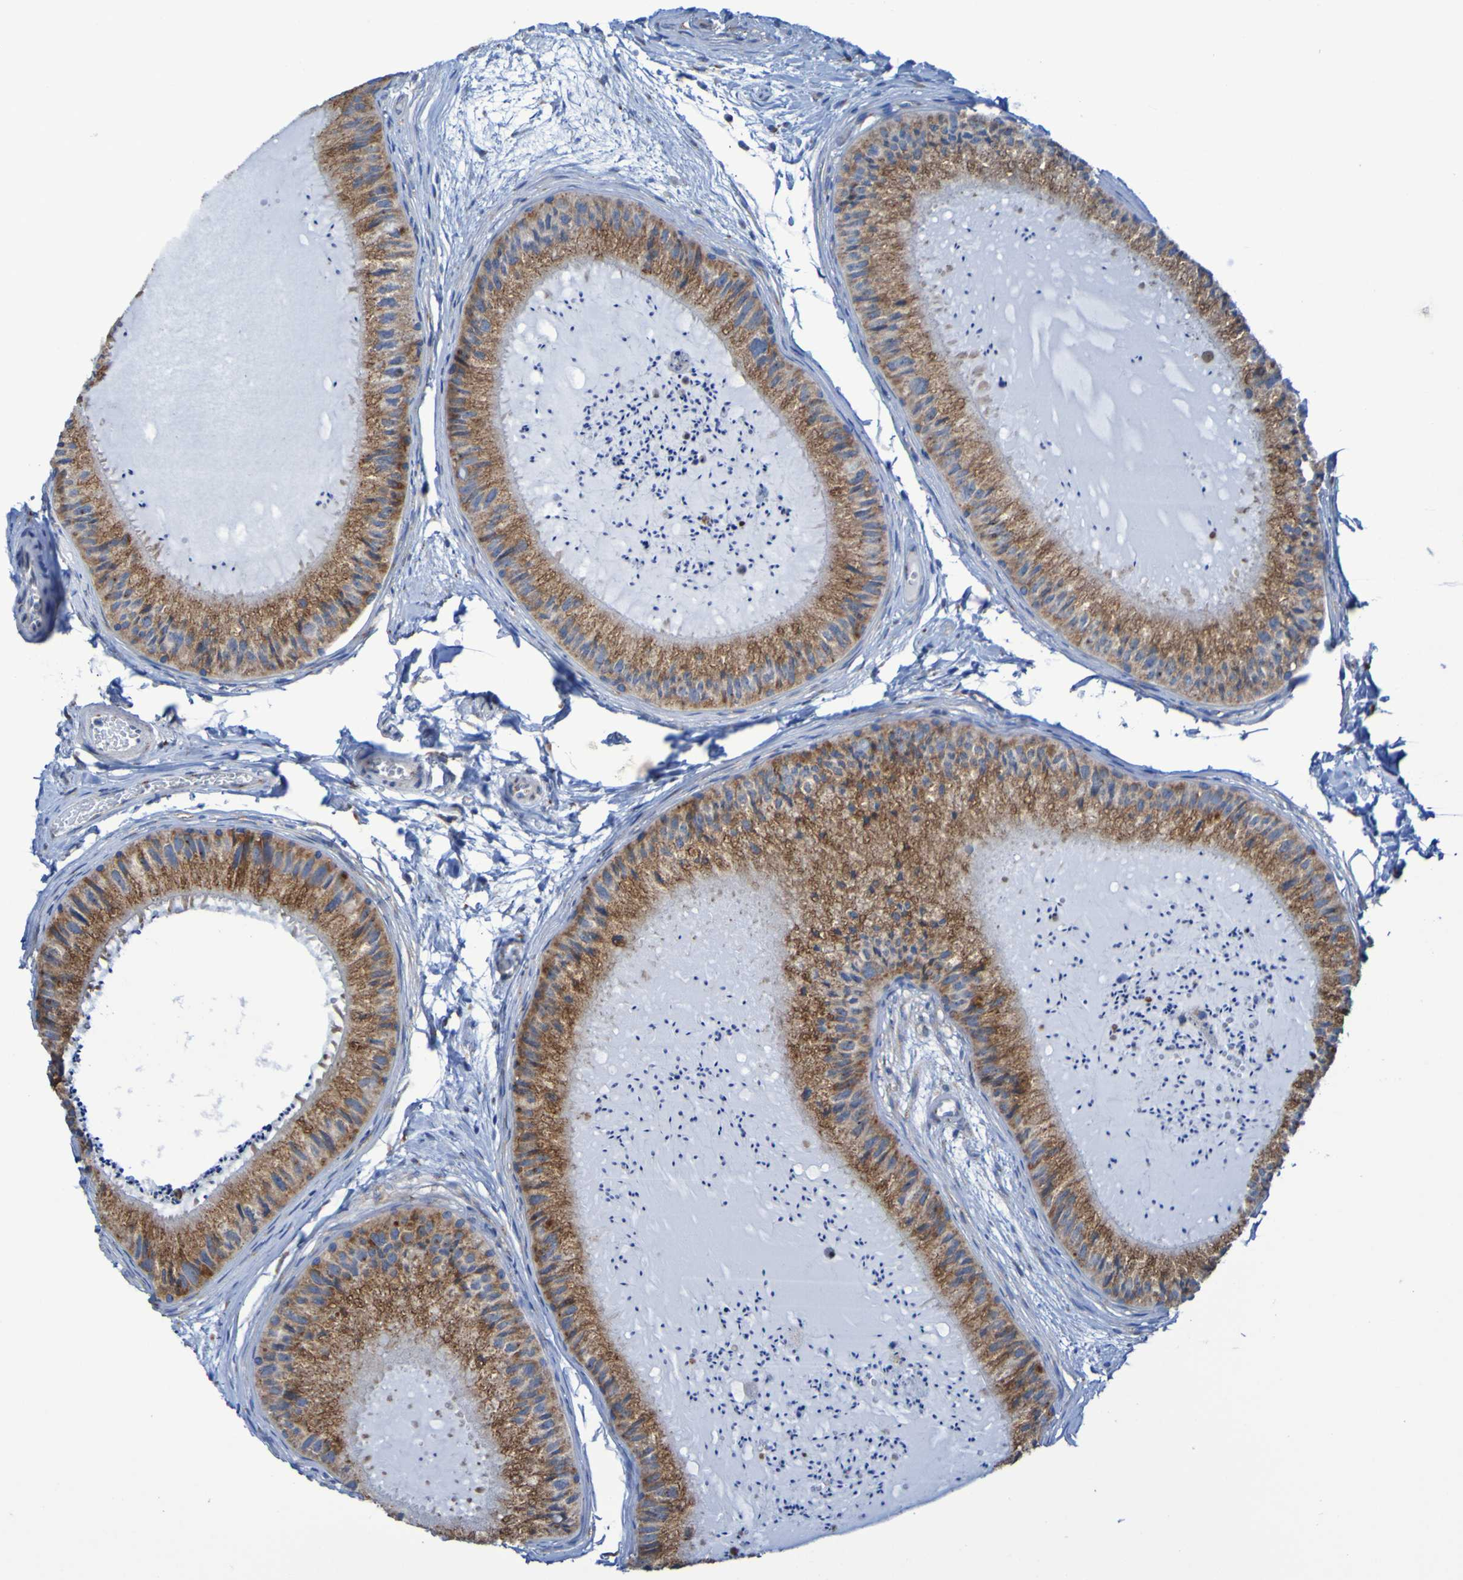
{"staining": {"intensity": "strong", "quantity": ">75%", "location": "cytoplasmic/membranous"}, "tissue": "epididymis", "cell_type": "Glandular cells", "image_type": "normal", "snomed": [{"axis": "morphology", "description": "Normal tissue, NOS"}, {"axis": "topography", "description": "Epididymis"}], "caption": "An immunohistochemistry histopathology image of normal tissue is shown. Protein staining in brown shows strong cytoplasmic/membranous positivity in epididymis within glandular cells. (DAB (3,3'-diaminobenzidine) IHC with brightfield microscopy, high magnification).", "gene": "FKBP3", "patient": {"sex": "male", "age": 31}}